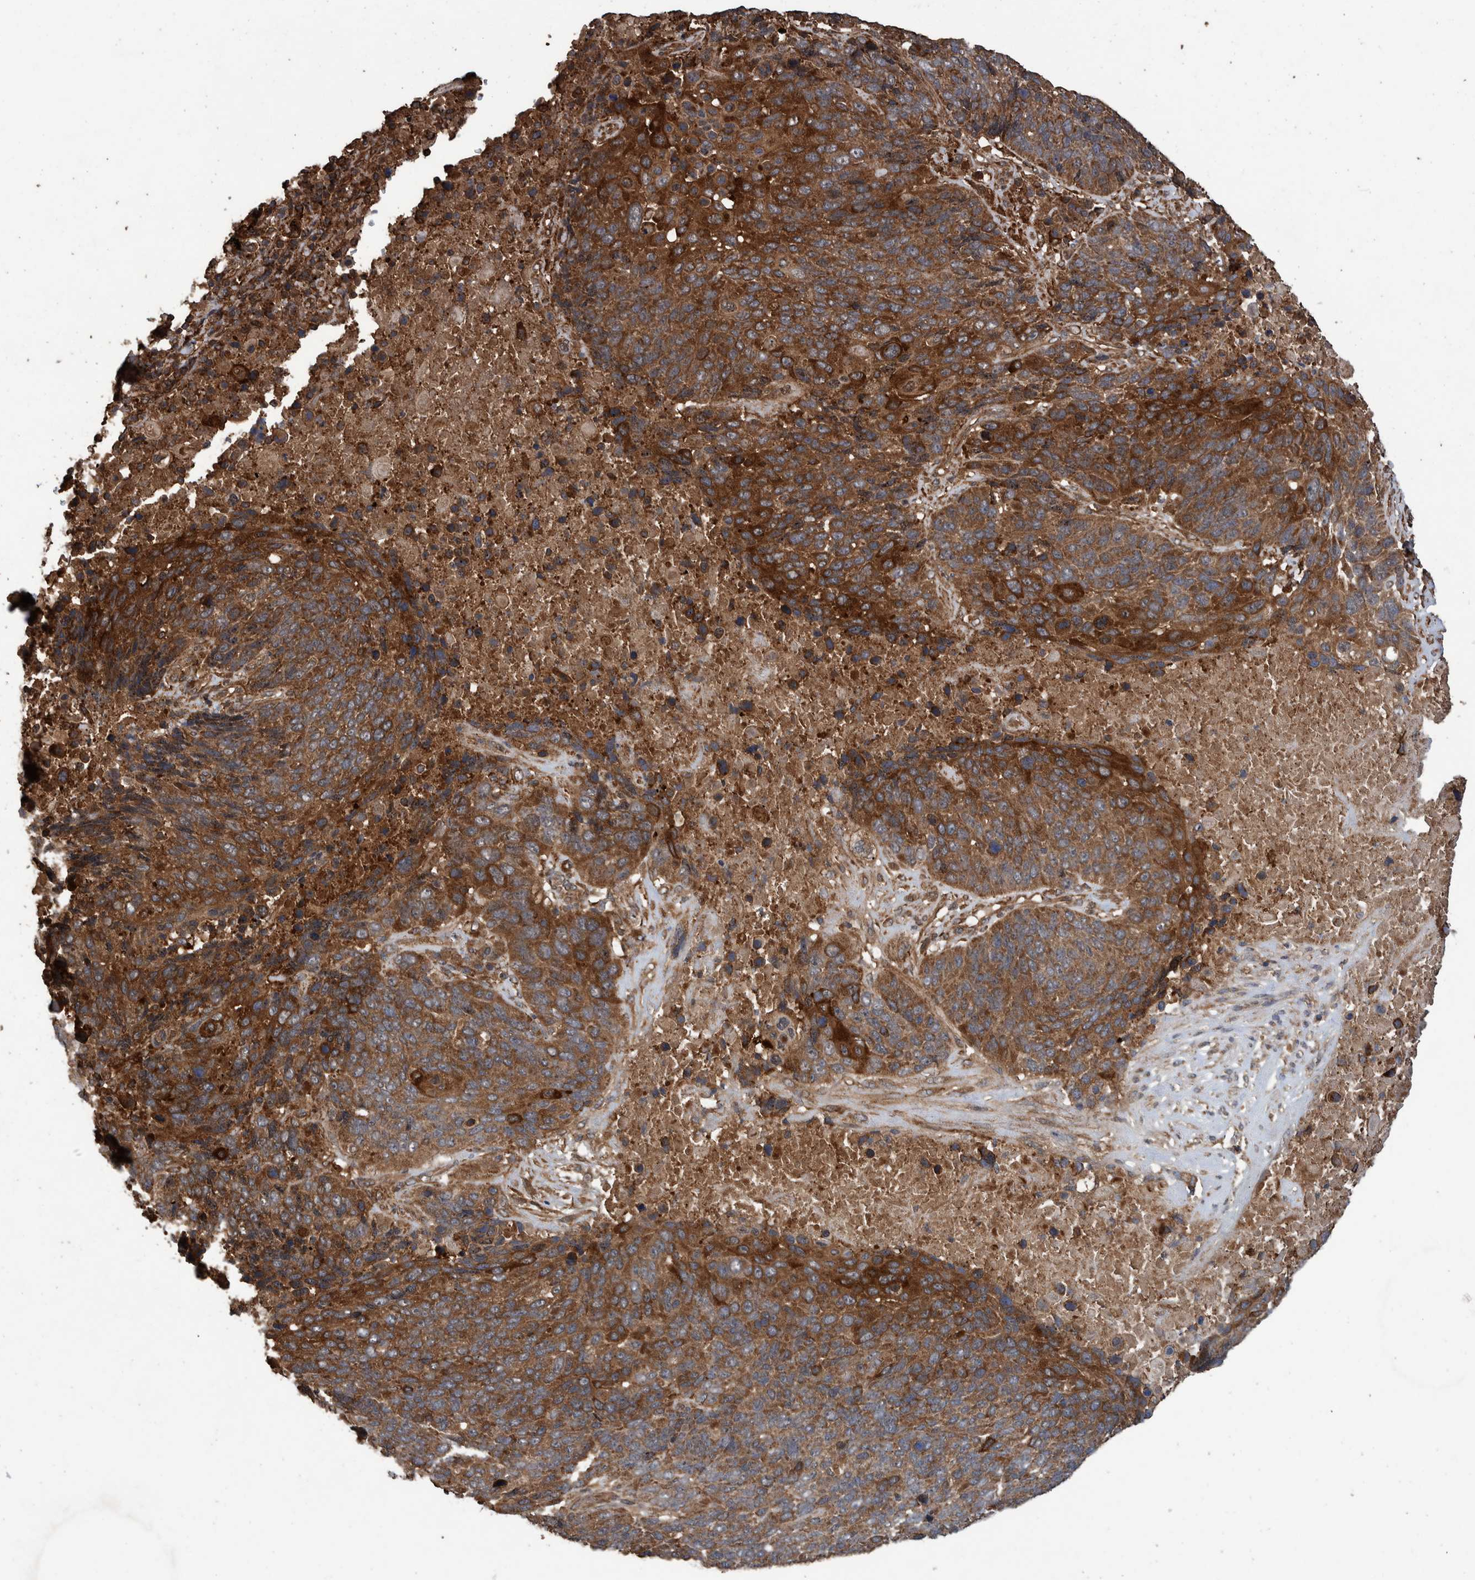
{"staining": {"intensity": "strong", "quantity": ">75%", "location": "cytoplasmic/membranous"}, "tissue": "lung cancer", "cell_type": "Tumor cells", "image_type": "cancer", "snomed": [{"axis": "morphology", "description": "Squamous cell carcinoma, NOS"}, {"axis": "topography", "description": "Lung"}], "caption": "IHC image of human squamous cell carcinoma (lung) stained for a protein (brown), which shows high levels of strong cytoplasmic/membranous positivity in approximately >75% of tumor cells.", "gene": "TRIM16", "patient": {"sex": "male", "age": 66}}